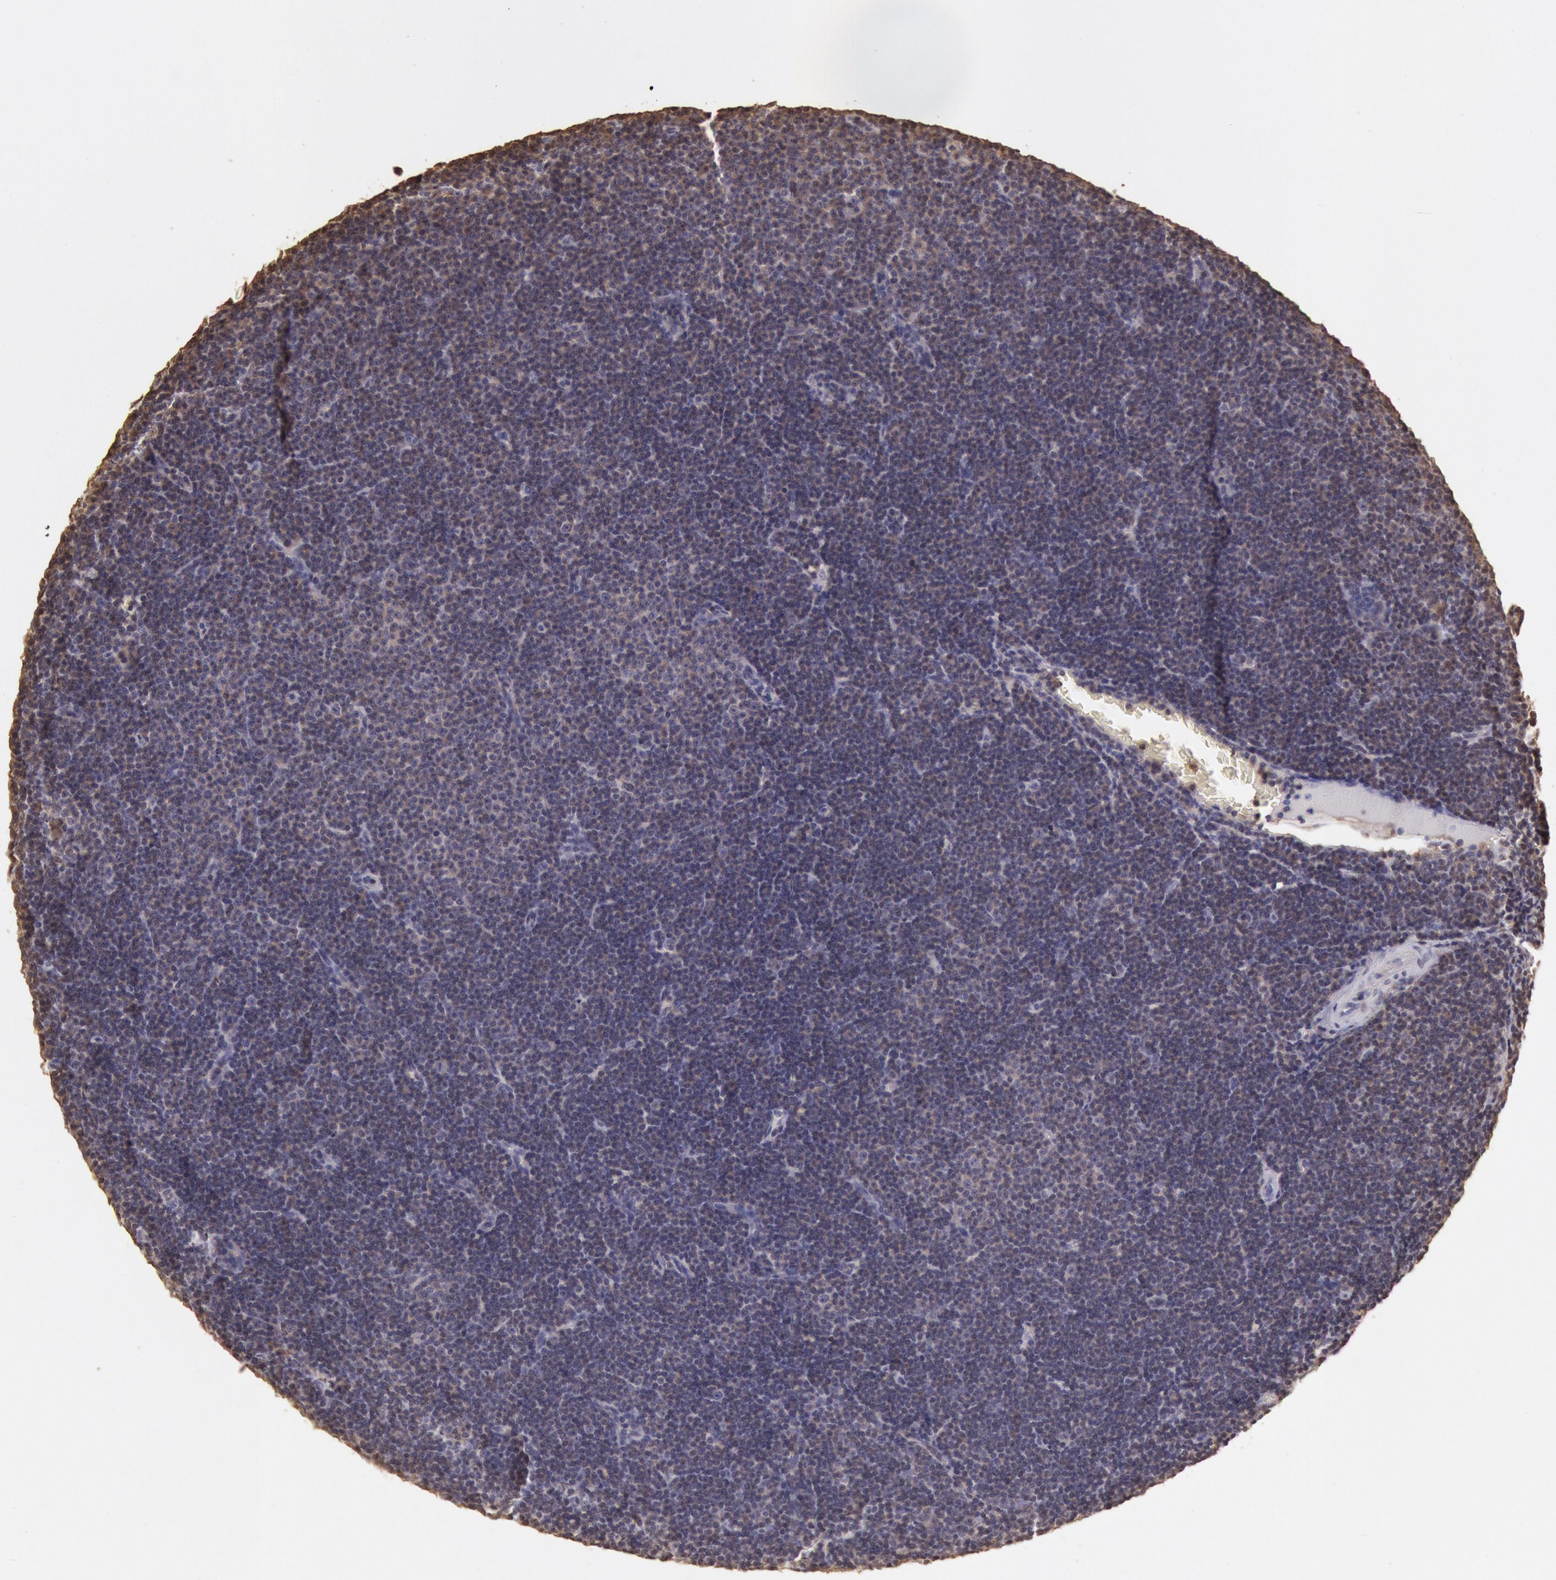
{"staining": {"intensity": "weak", "quantity": "<25%", "location": "nuclear"}, "tissue": "lymphoma", "cell_type": "Tumor cells", "image_type": "cancer", "snomed": [{"axis": "morphology", "description": "Malignant lymphoma, non-Hodgkin's type, Low grade"}, {"axis": "topography", "description": "Lymph node"}], "caption": "Immunohistochemical staining of human lymphoma shows no significant expression in tumor cells.", "gene": "SOD1", "patient": {"sex": "male", "age": 57}}